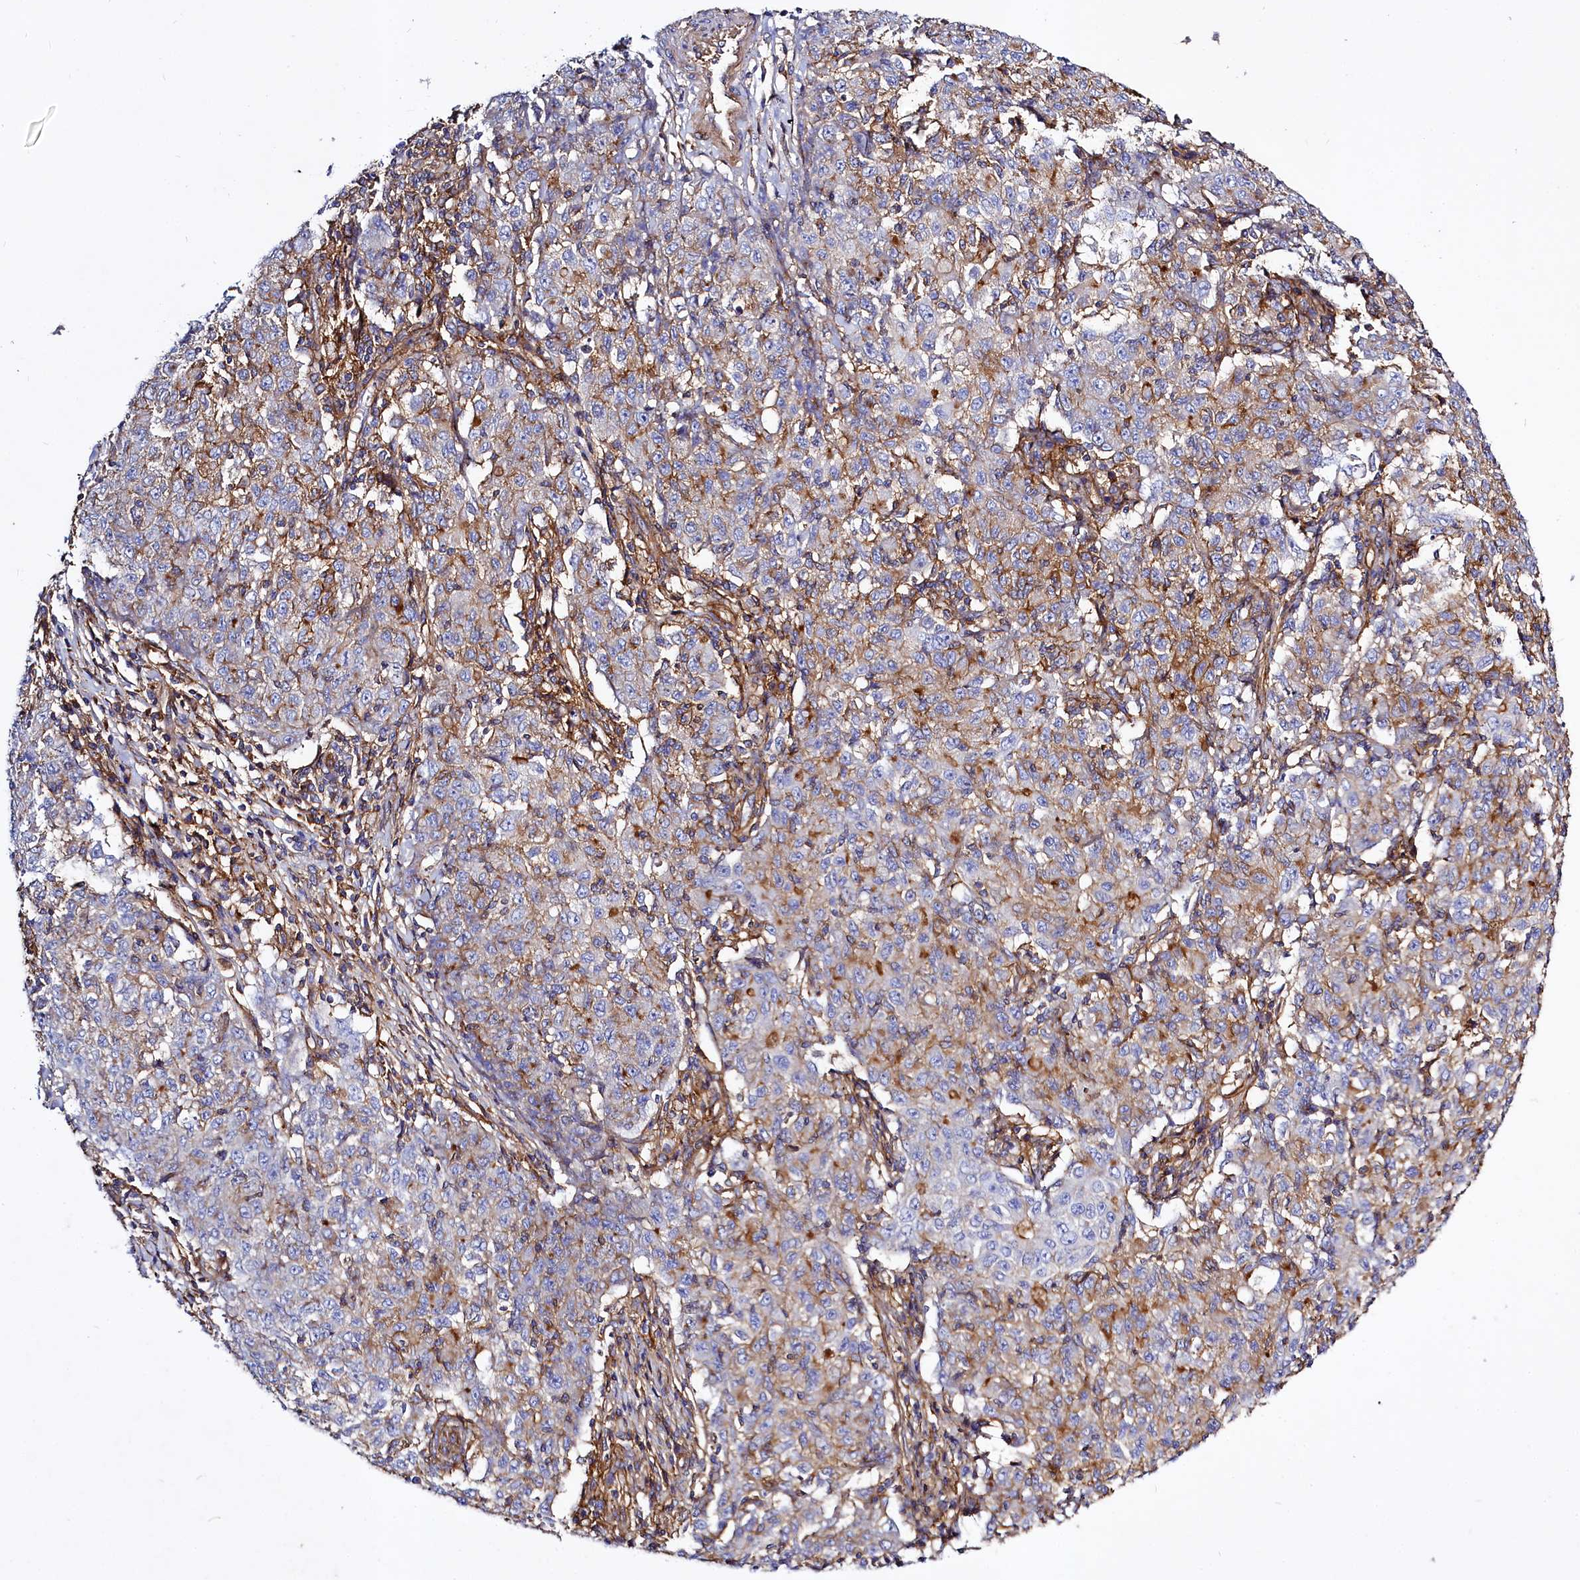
{"staining": {"intensity": "moderate", "quantity": "25%-75%", "location": "cytoplasmic/membranous"}, "tissue": "ovarian cancer", "cell_type": "Tumor cells", "image_type": "cancer", "snomed": [{"axis": "morphology", "description": "Carcinoma, endometroid"}, {"axis": "topography", "description": "Ovary"}], "caption": "Tumor cells exhibit moderate cytoplasmic/membranous expression in approximately 25%-75% of cells in endometroid carcinoma (ovarian).", "gene": "ANO6", "patient": {"sex": "female", "age": 42}}